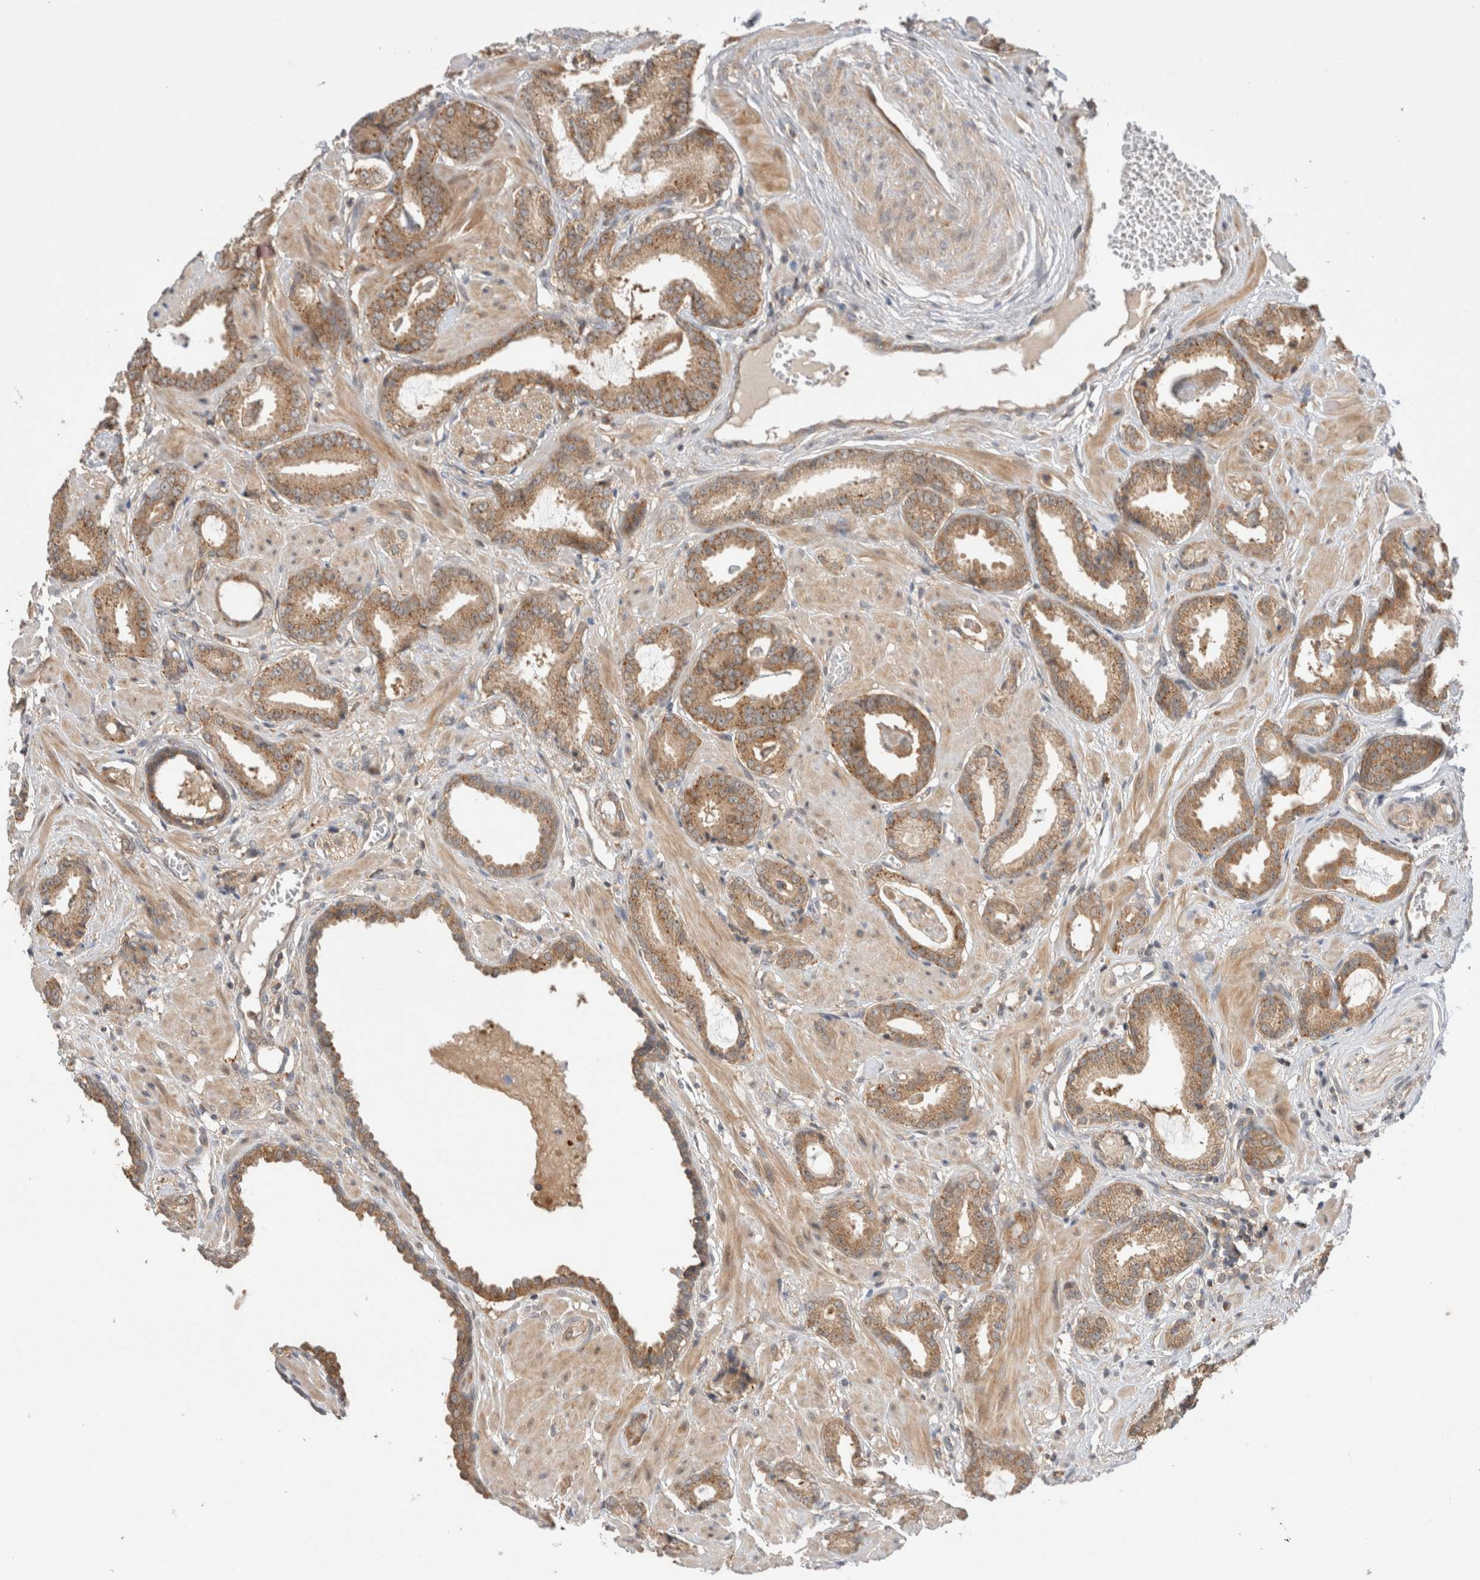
{"staining": {"intensity": "moderate", "quantity": ">75%", "location": "cytoplasmic/membranous"}, "tissue": "prostate cancer", "cell_type": "Tumor cells", "image_type": "cancer", "snomed": [{"axis": "morphology", "description": "Adenocarcinoma, Low grade"}, {"axis": "topography", "description": "Prostate"}], "caption": "DAB (3,3'-diaminobenzidine) immunohistochemical staining of human prostate low-grade adenocarcinoma shows moderate cytoplasmic/membranous protein expression in about >75% of tumor cells.", "gene": "VPS28", "patient": {"sex": "male", "age": 53}}